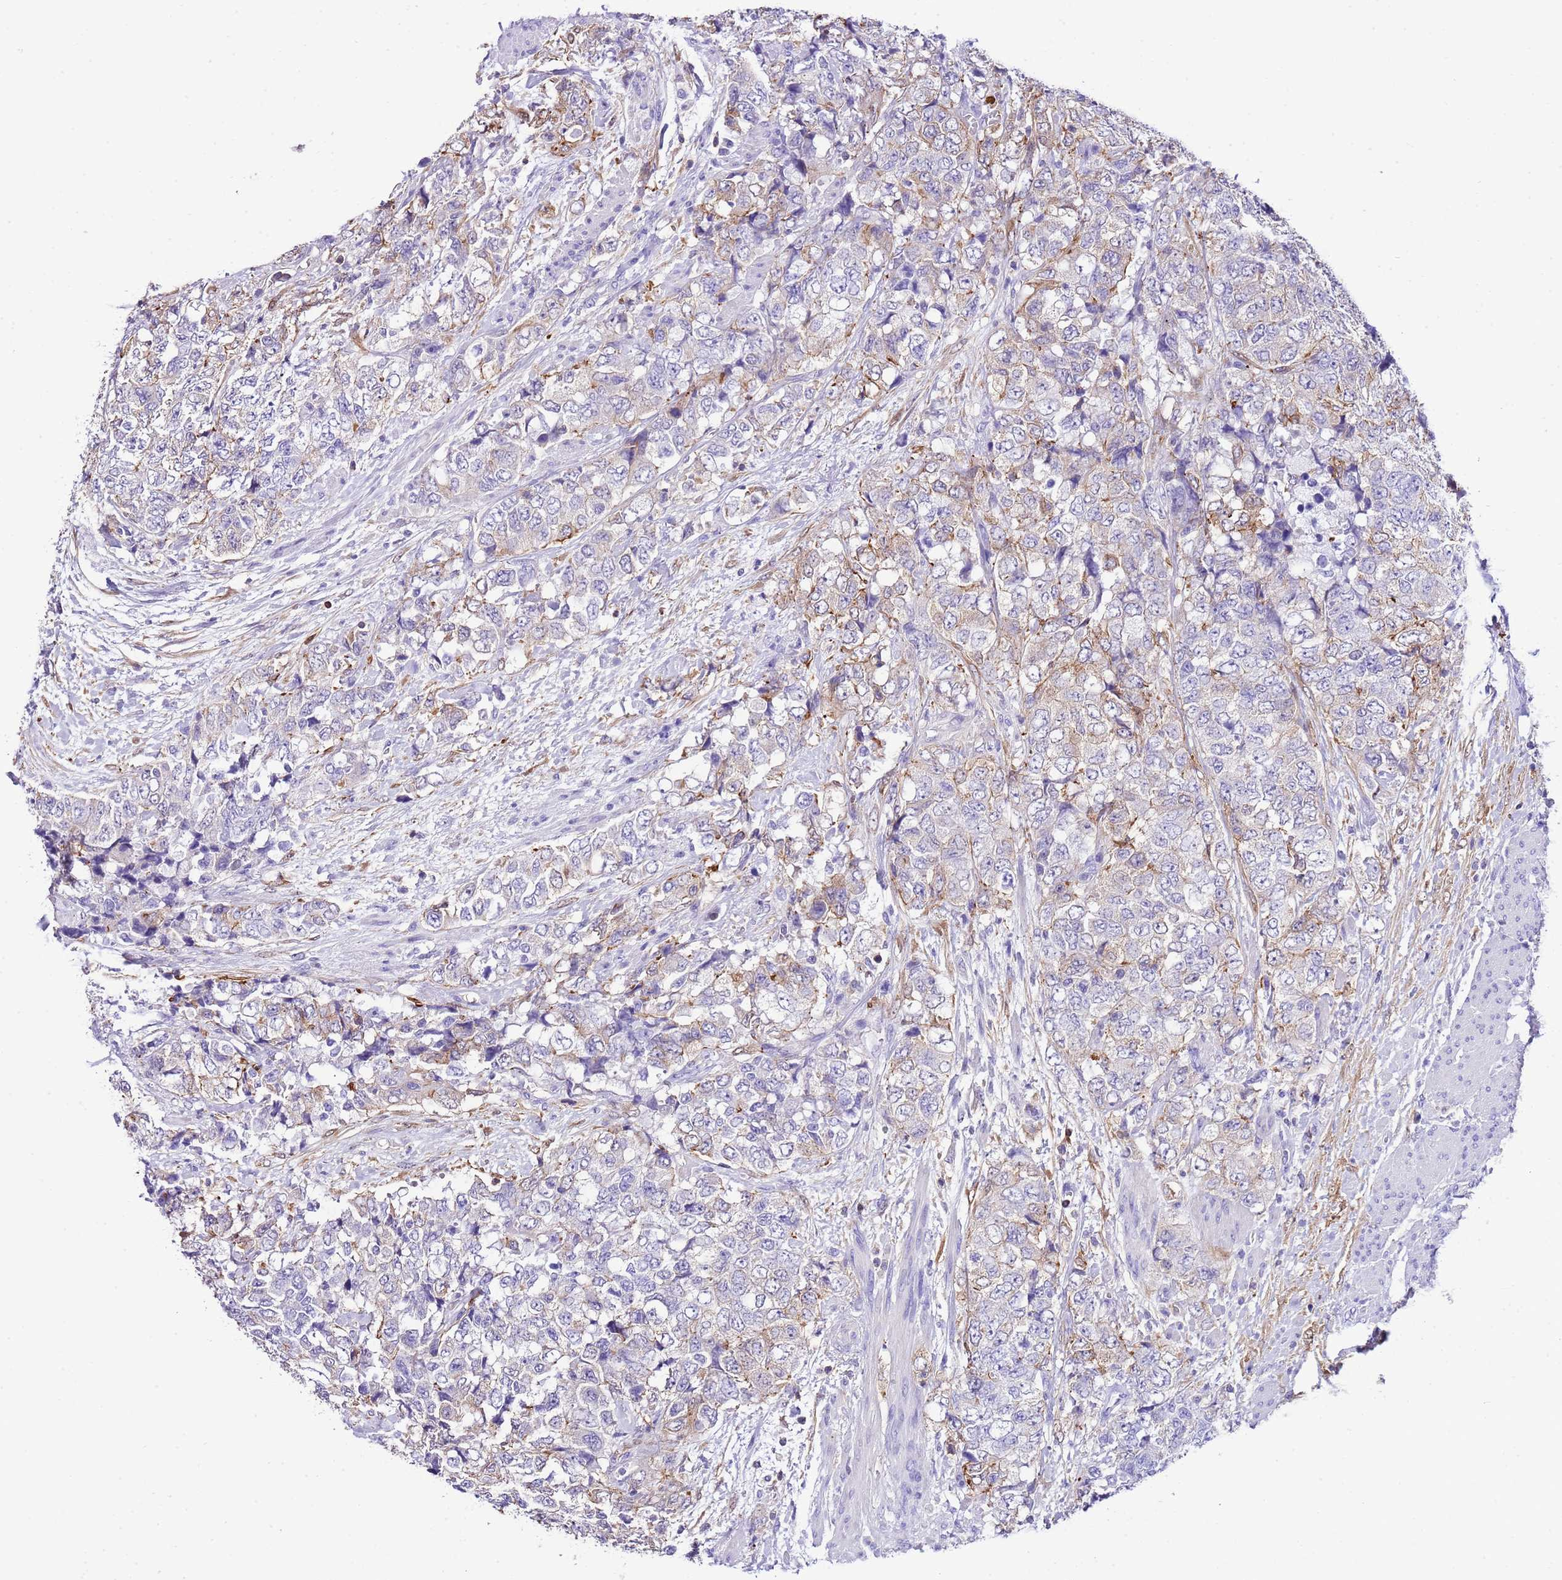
{"staining": {"intensity": "weak", "quantity": "<25%", "location": "cytoplasmic/membranous"}, "tissue": "urothelial cancer", "cell_type": "Tumor cells", "image_type": "cancer", "snomed": [{"axis": "morphology", "description": "Urothelial carcinoma, High grade"}, {"axis": "topography", "description": "Urinary bladder"}], "caption": "The histopathology image reveals no staining of tumor cells in high-grade urothelial carcinoma. (Stains: DAB immunohistochemistry with hematoxylin counter stain, Microscopy: brightfield microscopy at high magnification).", "gene": "CNN2", "patient": {"sex": "female", "age": 78}}